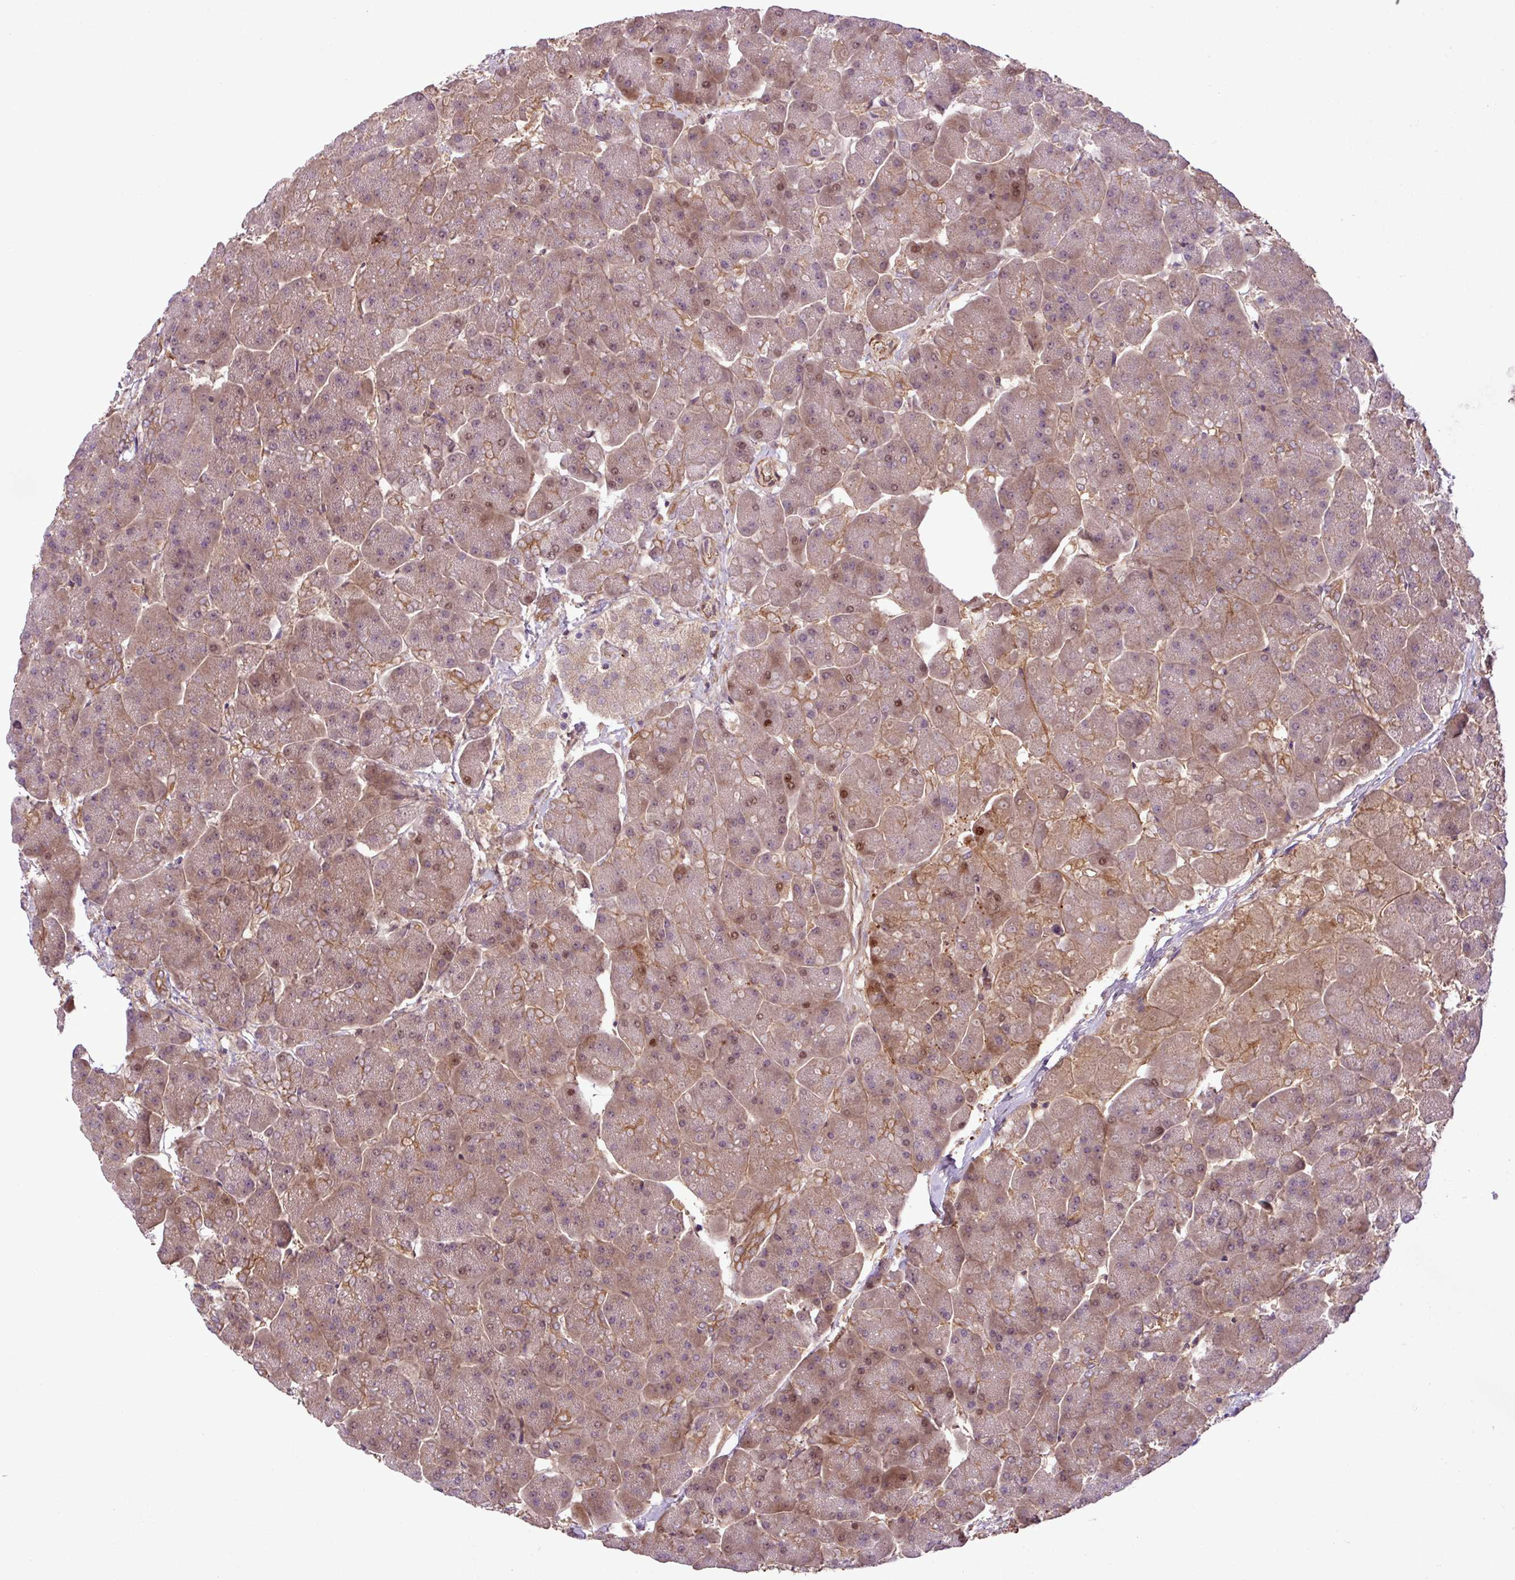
{"staining": {"intensity": "moderate", "quantity": "25%-75%", "location": "cytoplasmic/membranous,nuclear"}, "tissue": "pancreas", "cell_type": "Exocrine glandular cells", "image_type": "normal", "snomed": [{"axis": "morphology", "description": "Normal tissue, NOS"}, {"axis": "topography", "description": "Pancreas"}, {"axis": "topography", "description": "Peripheral nerve tissue"}], "caption": "Pancreas stained with a brown dye demonstrates moderate cytoplasmic/membranous,nuclear positive expression in about 25%-75% of exocrine glandular cells.", "gene": "ZNF266", "patient": {"sex": "male", "age": 54}}